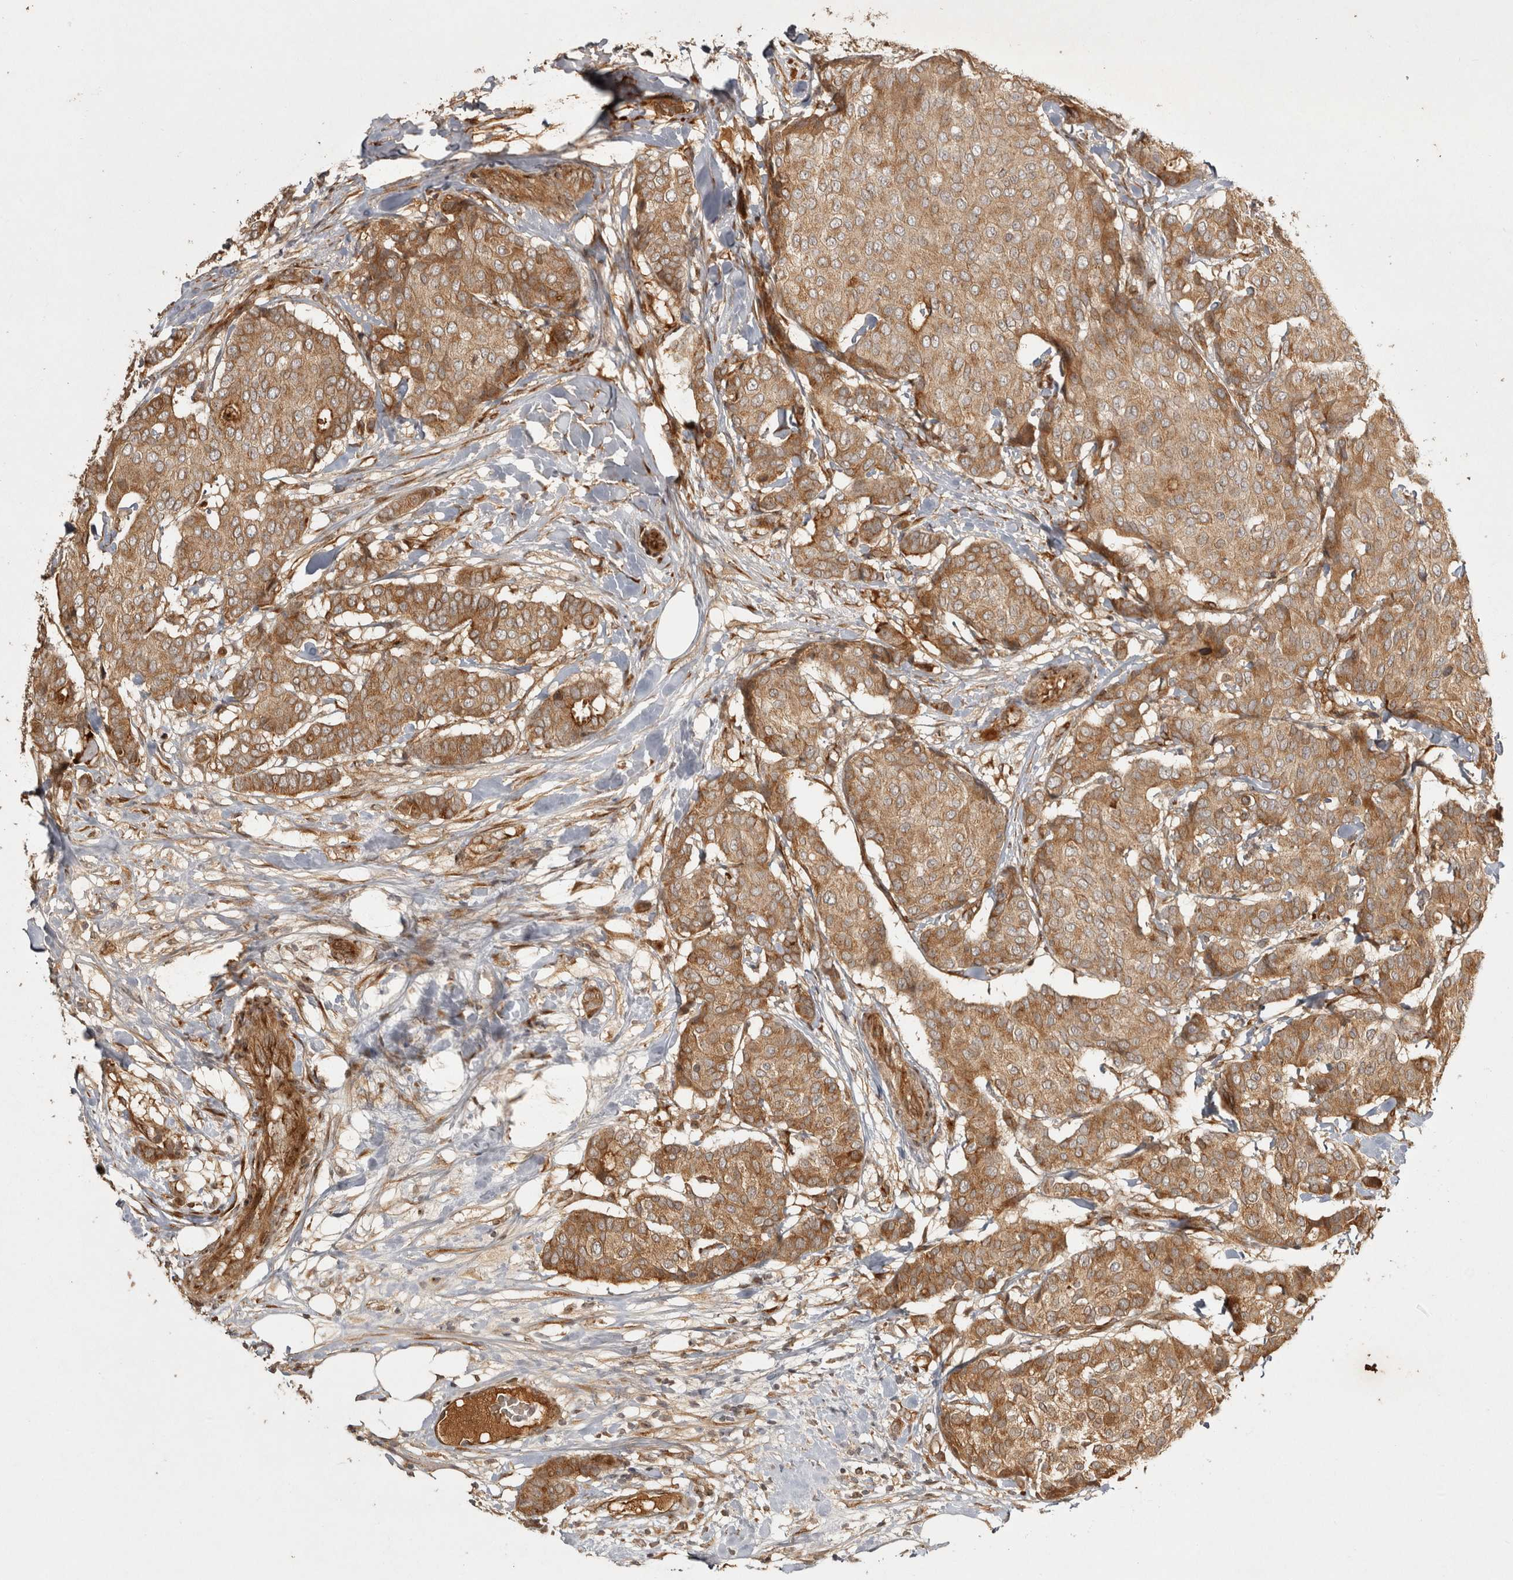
{"staining": {"intensity": "moderate", "quantity": ">75%", "location": "cytoplasmic/membranous"}, "tissue": "breast cancer", "cell_type": "Tumor cells", "image_type": "cancer", "snomed": [{"axis": "morphology", "description": "Duct carcinoma"}, {"axis": "topography", "description": "Breast"}], "caption": "An immunohistochemistry photomicrograph of tumor tissue is shown. Protein staining in brown labels moderate cytoplasmic/membranous positivity in breast cancer within tumor cells.", "gene": "CAMSAP2", "patient": {"sex": "female", "age": 75}}